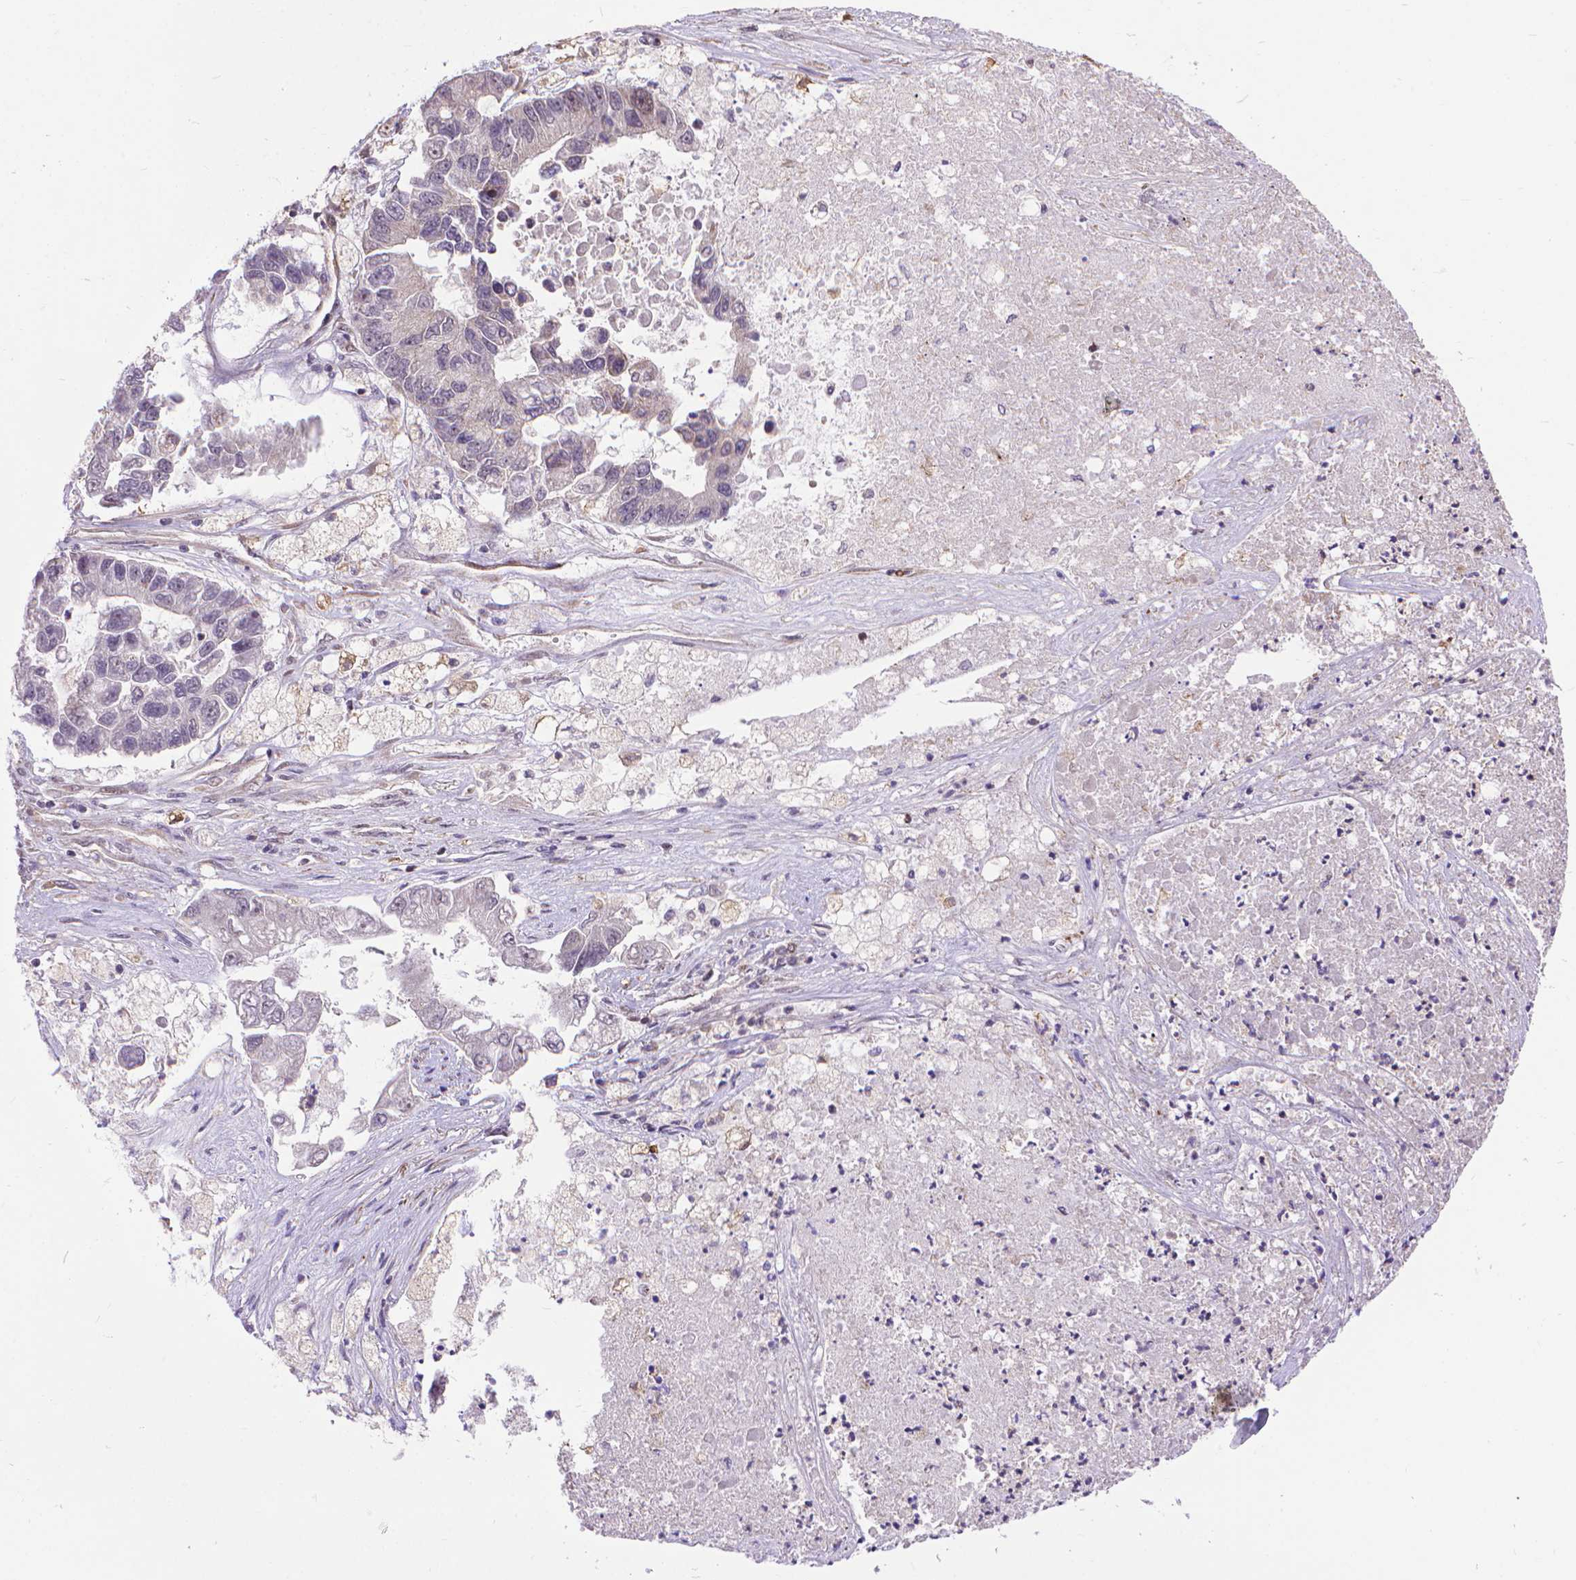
{"staining": {"intensity": "negative", "quantity": "none", "location": "none"}, "tissue": "lung cancer", "cell_type": "Tumor cells", "image_type": "cancer", "snomed": [{"axis": "morphology", "description": "Adenocarcinoma, NOS"}, {"axis": "topography", "description": "Bronchus"}, {"axis": "topography", "description": "Lung"}], "caption": "Tumor cells show no significant expression in lung cancer. (Stains: DAB IHC with hematoxylin counter stain, Microscopy: brightfield microscopy at high magnification).", "gene": "TMEM135", "patient": {"sex": "female", "age": 51}}